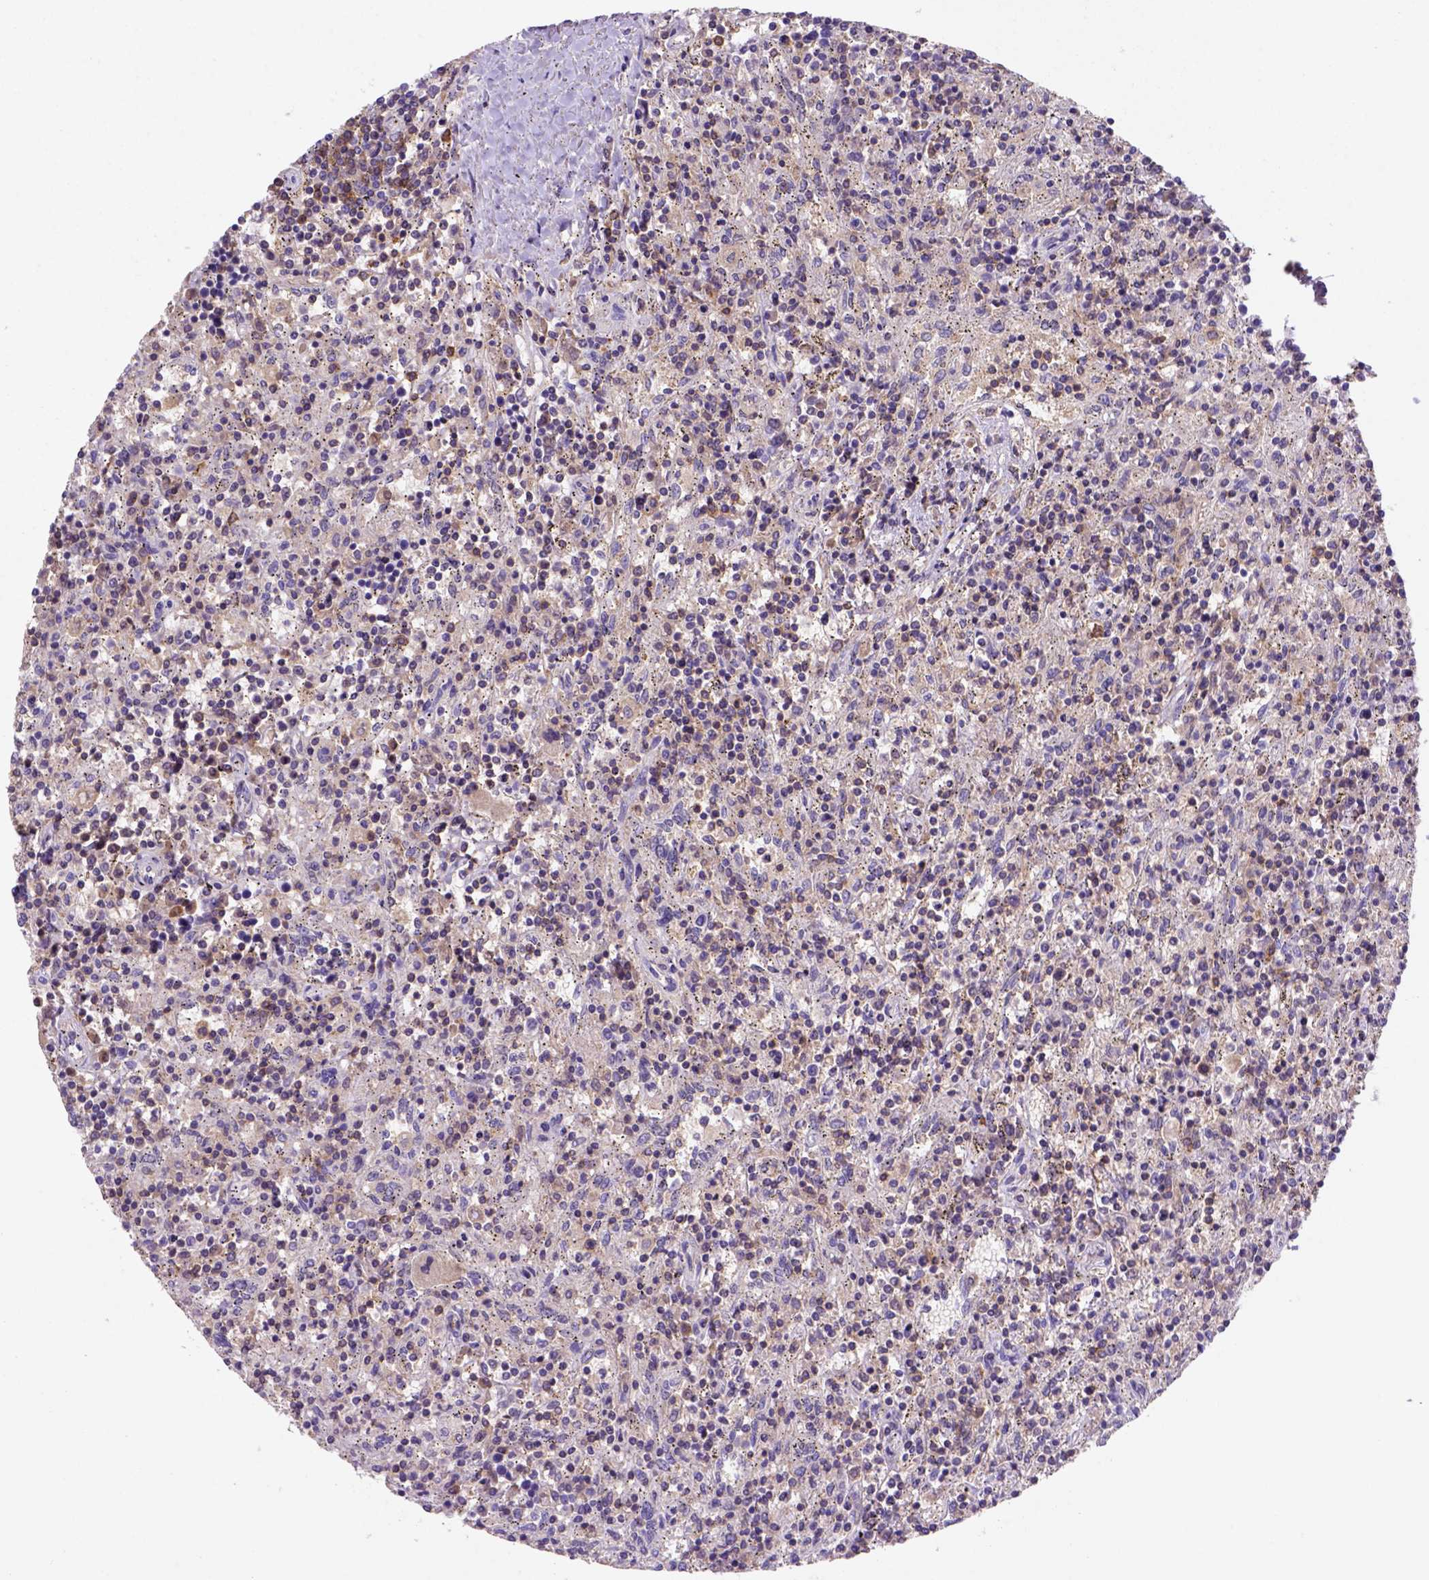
{"staining": {"intensity": "negative", "quantity": "none", "location": "none"}, "tissue": "lymphoma", "cell_type": "Tumor cells", "image_type": "cancer", "snomed": [{"axis": "morphology", "description": "Malignant lymphoma, non-Hodgkin's type, Low grade"}, {"axis": "topography", "description": "Spleen"}], "caption": "Lymphoma was stained to show a protein in brown. There is no significant positivity in tumor cells.", "gene": "INPP5D", "patient": {"sex": "male", "age": 62}}